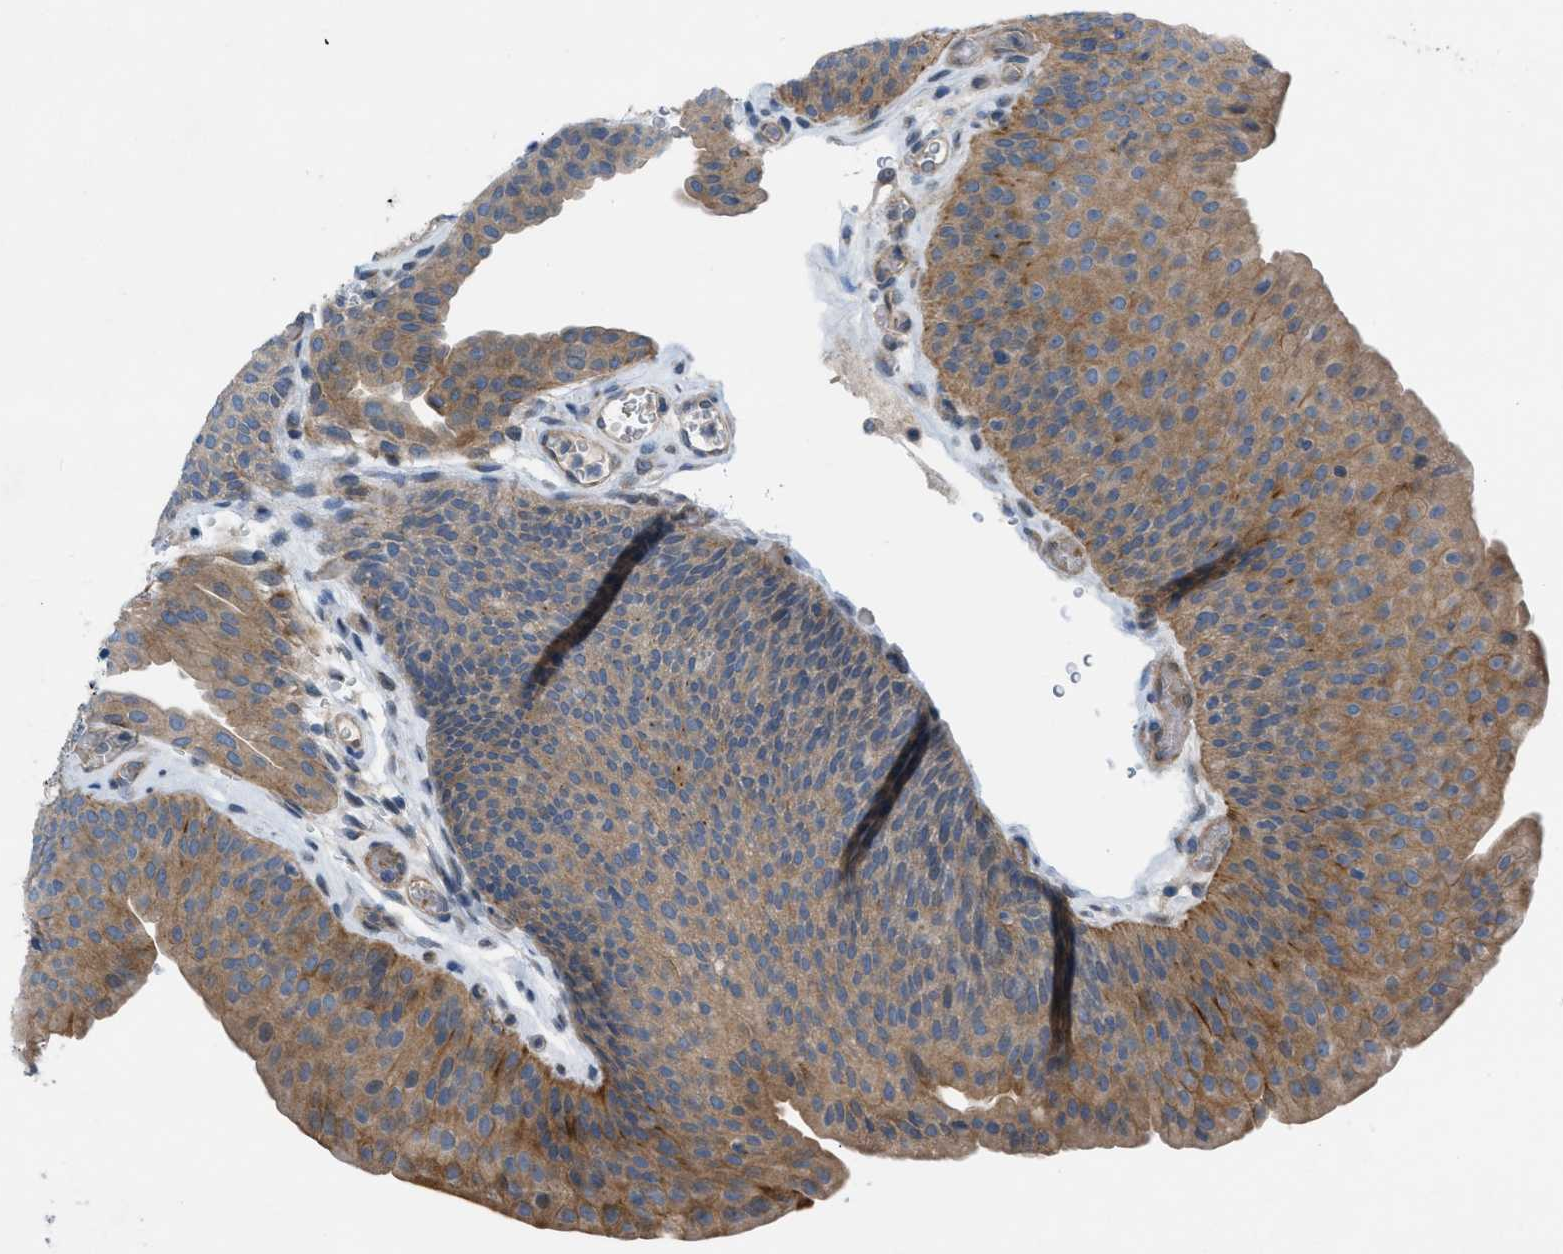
{"staining": {"intensity": "moderate", "quantity": ">75%", "location": "cytoplasmic/membranous"}, "tissue": "urothelial cancer", "cell_type": "Tumor cells", "image_type": "cancer", "snomed": [{"axis": "morphology", "description": "Urothelial carcinoma, Low grade"}, {"axis": "morphology", "description": "Urothelial carcinoma, High grade"}, {"axis": "topography", "description": "Urinary bladder"}], "caption": "Immunohistochemistry image of urothelial cancer stained for a protein (brown), which demonstrates medium levels of moderate cytoplasmic/membranous positivity in about >75% of tumor cells.", "gene": "NDEL1", "patient": {"sex": "male", "age": 35}}